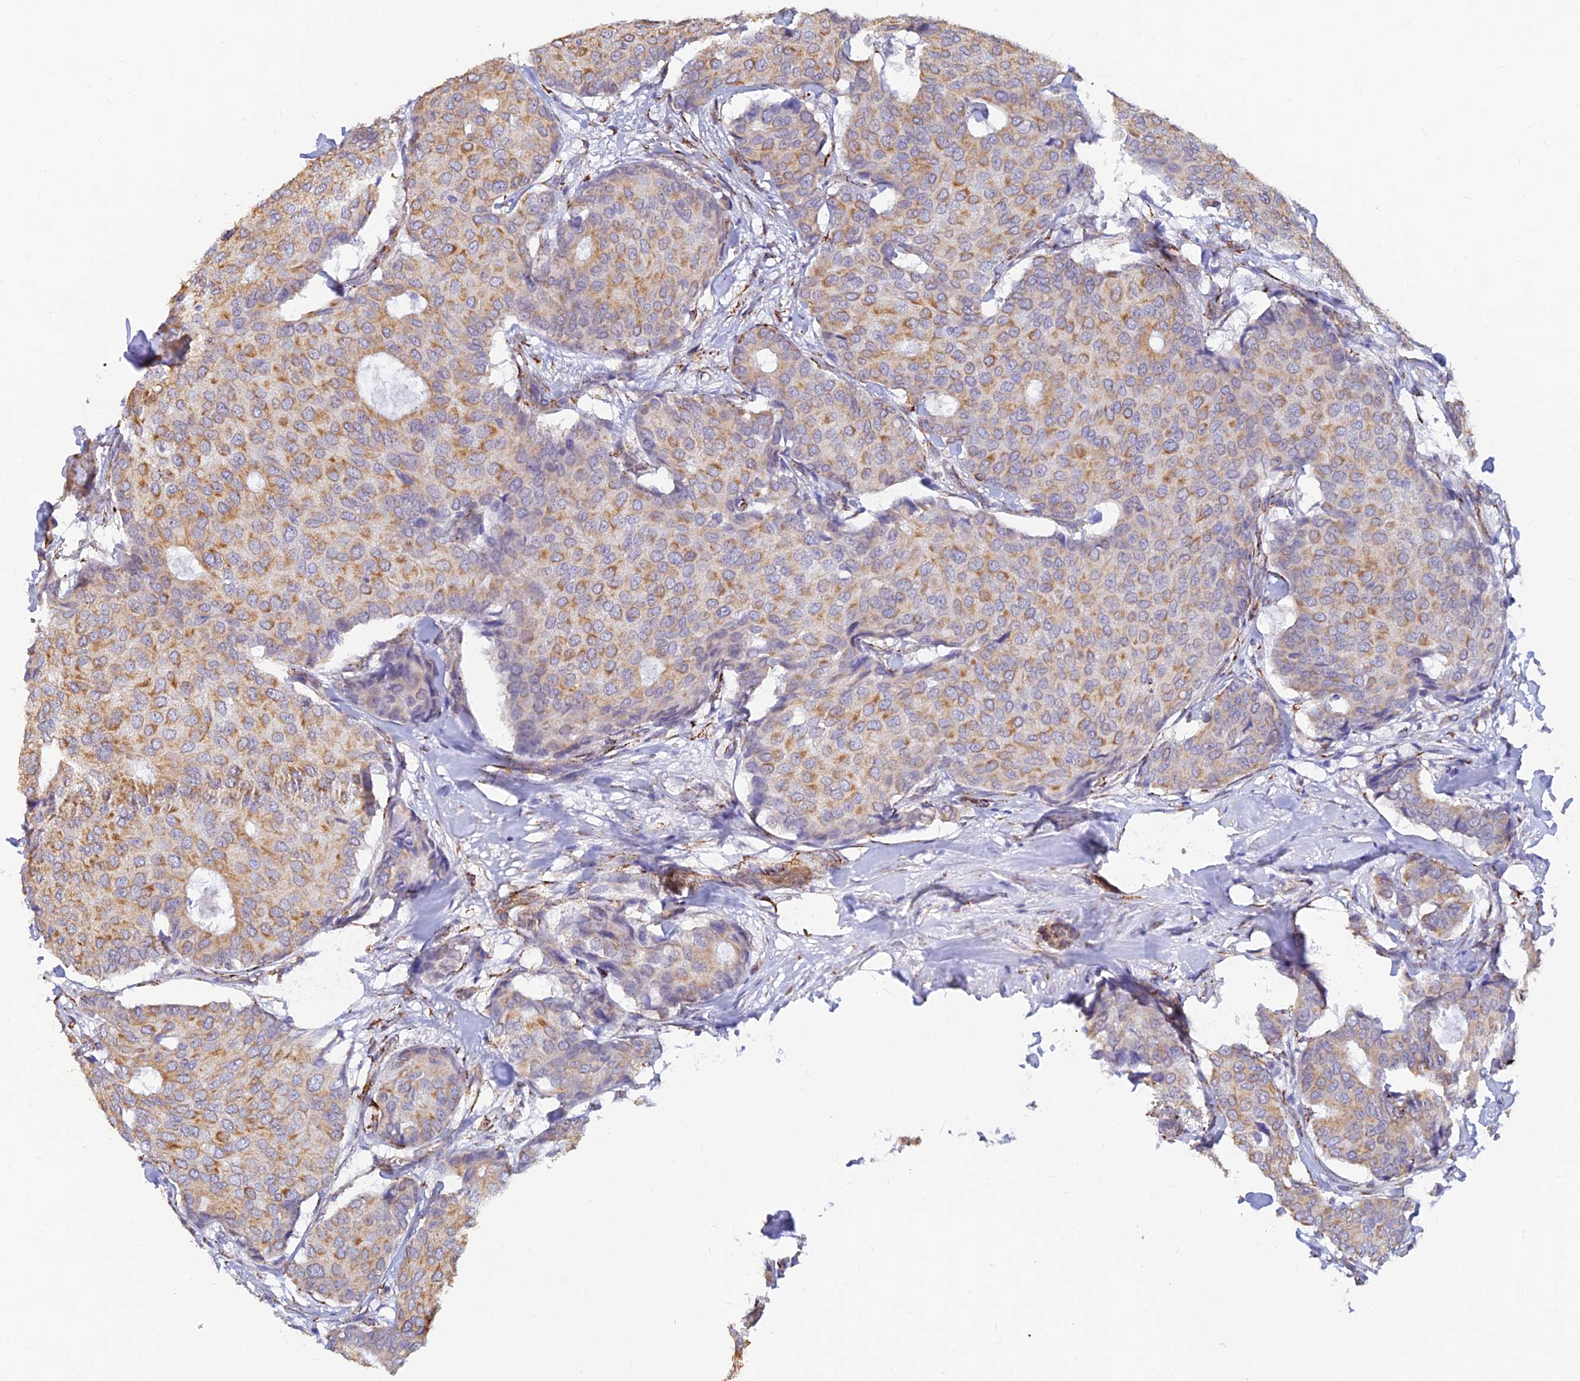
{"staining": {"intensity": "moderate", "quantity": ">75%", "location": "cytoplasmic/membranous"}, "tissue": "breast cancer", "cell_type": "Tumor cells", "image_type": "cancer", "snomed": [{"axis": "morphology", "description": "Duct carcinoma"}, {"axis": "topography", "description": "Breast"}], "caption": "This is a histology image of immunohistochemistry (IHC) staining of intraductal carcinoma (breast), which shows moderate expression in the cytoplasmic/membranous of tumor cells.", "gene": "ALDH1L2", "patient": {"sex": "female", "age": 75}}